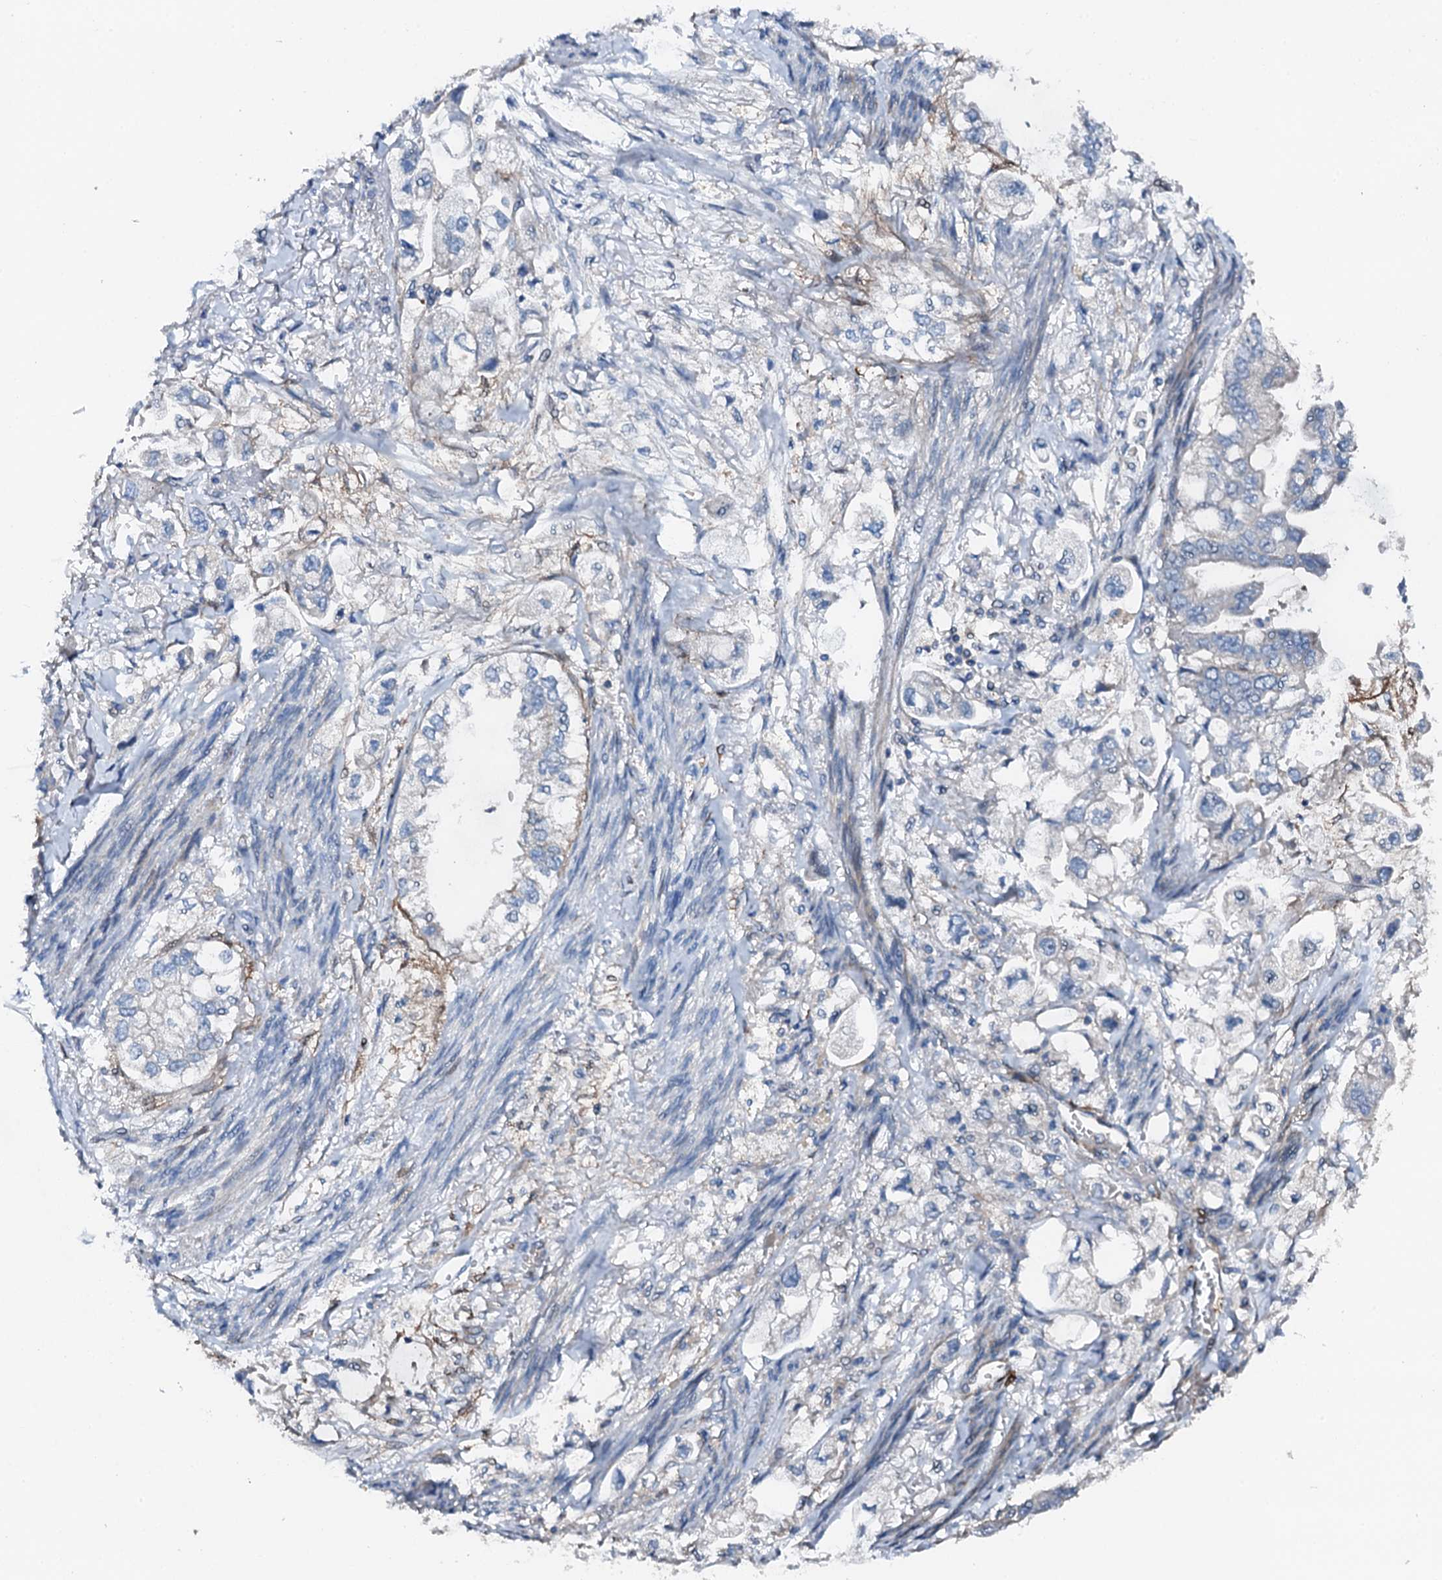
{"staining": {"intensity": "negative", "quantity": "none", "location": "none"}, "tissue": "stomach cancer", "cell_type": "Tumor cells", "image_type": "cancer", "snomed": [{"axis": "morphology", "description": "Adenocarcinoma, NOS"}, {"axis": "topography", "description": "Stomach"}], "caption": "An immunohistochemistry (IHC) micrograph of stomach adenocarcinoma is shown. There is no staining in tumor cells of stomach adenocarcinoma.", "gene": "GFOD2", "patient": {"sex": "male", "age": 62}}